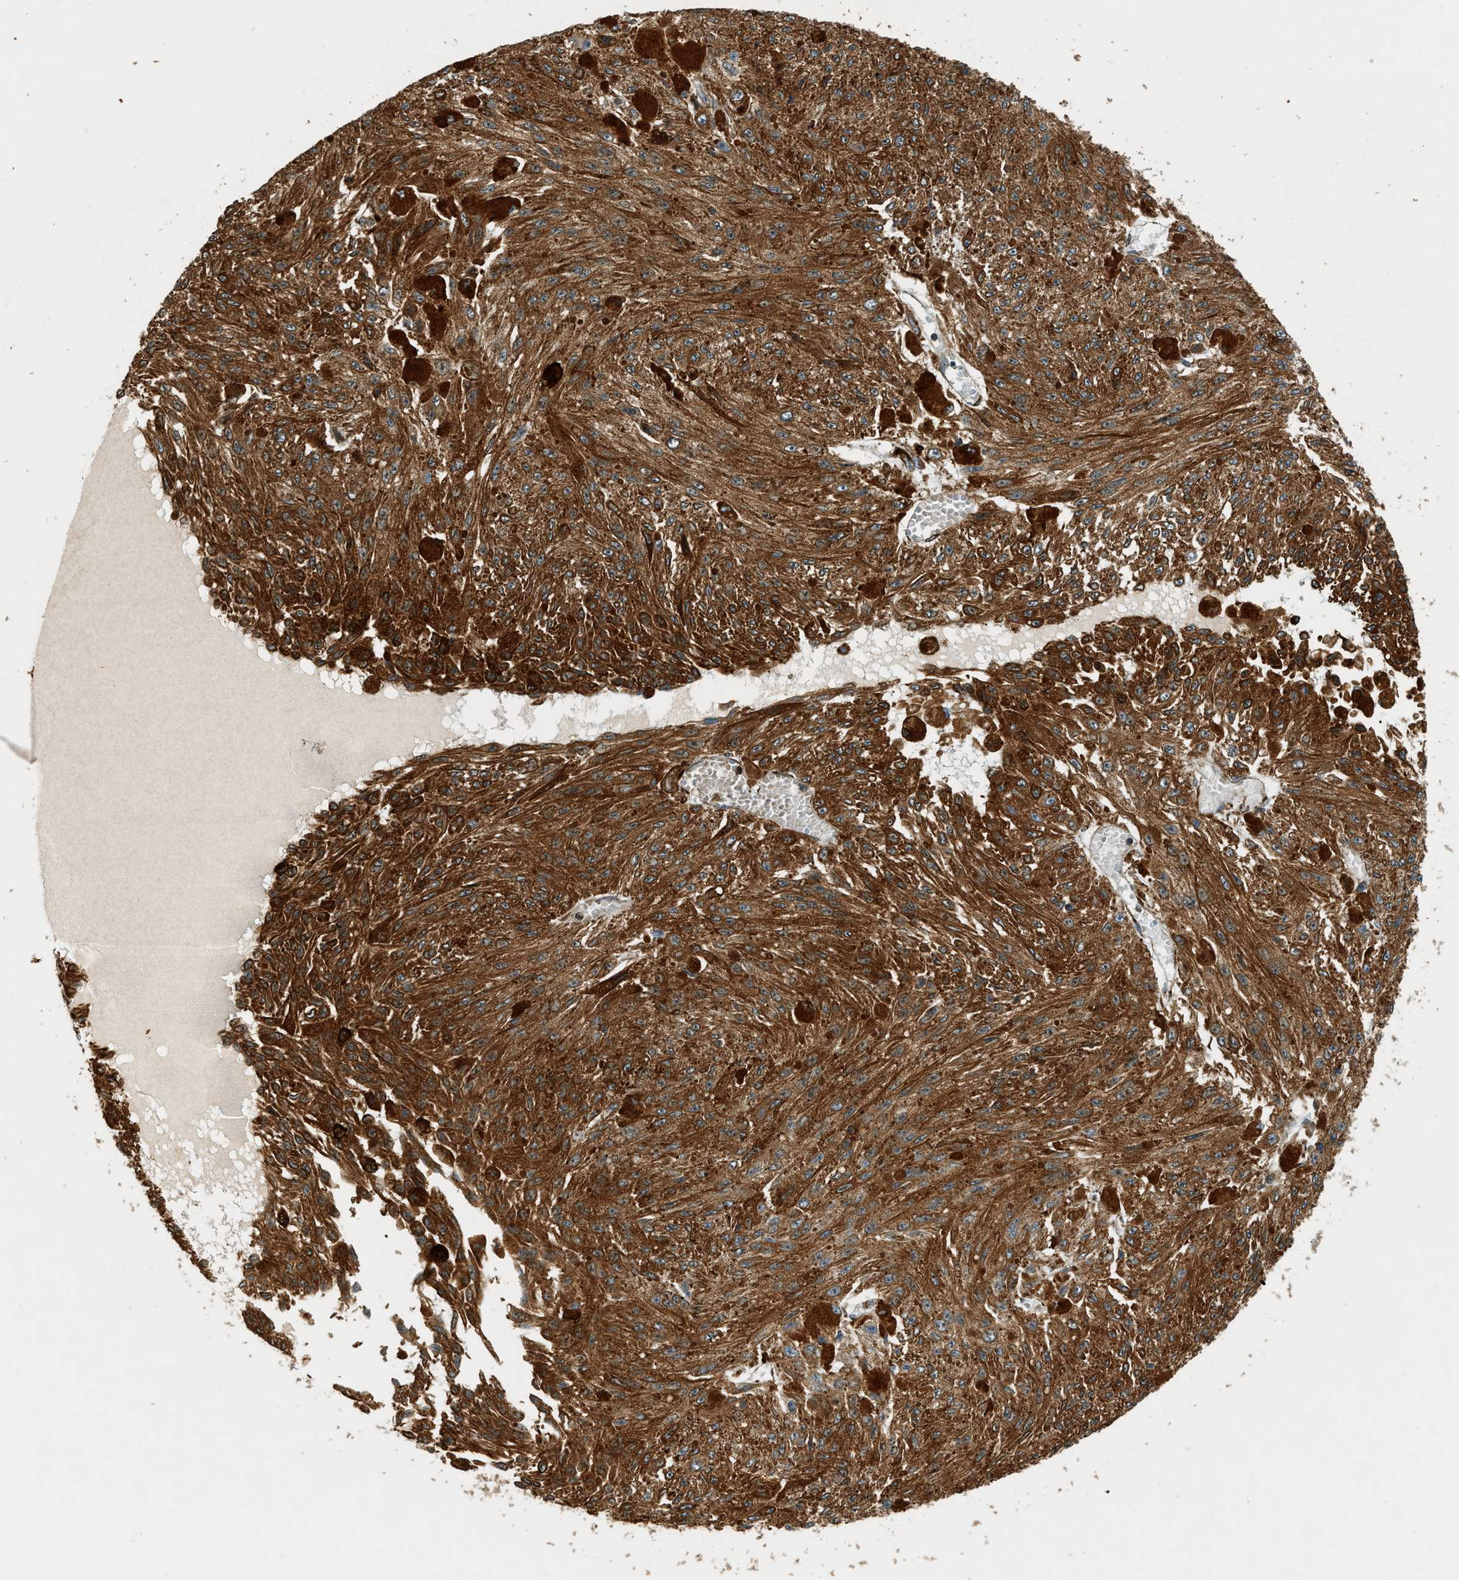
{"staining": {"intensity": "strong", "quantity": ">75%", "location": "cytoplasmic/membranous"}, "tissue": "melanoma", "cell_type": "Tumor cells", "image_type": "cancer", "snomed": [{"axis": "morphology", "description": "Malignant melanoma, NOS"}, {"axis": "topography", "description": "Other"}], "caption": "DAB (3,3'-diaminobenzidine) immunohistochemical staining of malignant melanoma exhibits strong cytoplasmic/membranous protein positivity in about >75% of tumor cells.", "gene": "SEMA4D", "patient": {"sex": "male", "age": 79}}